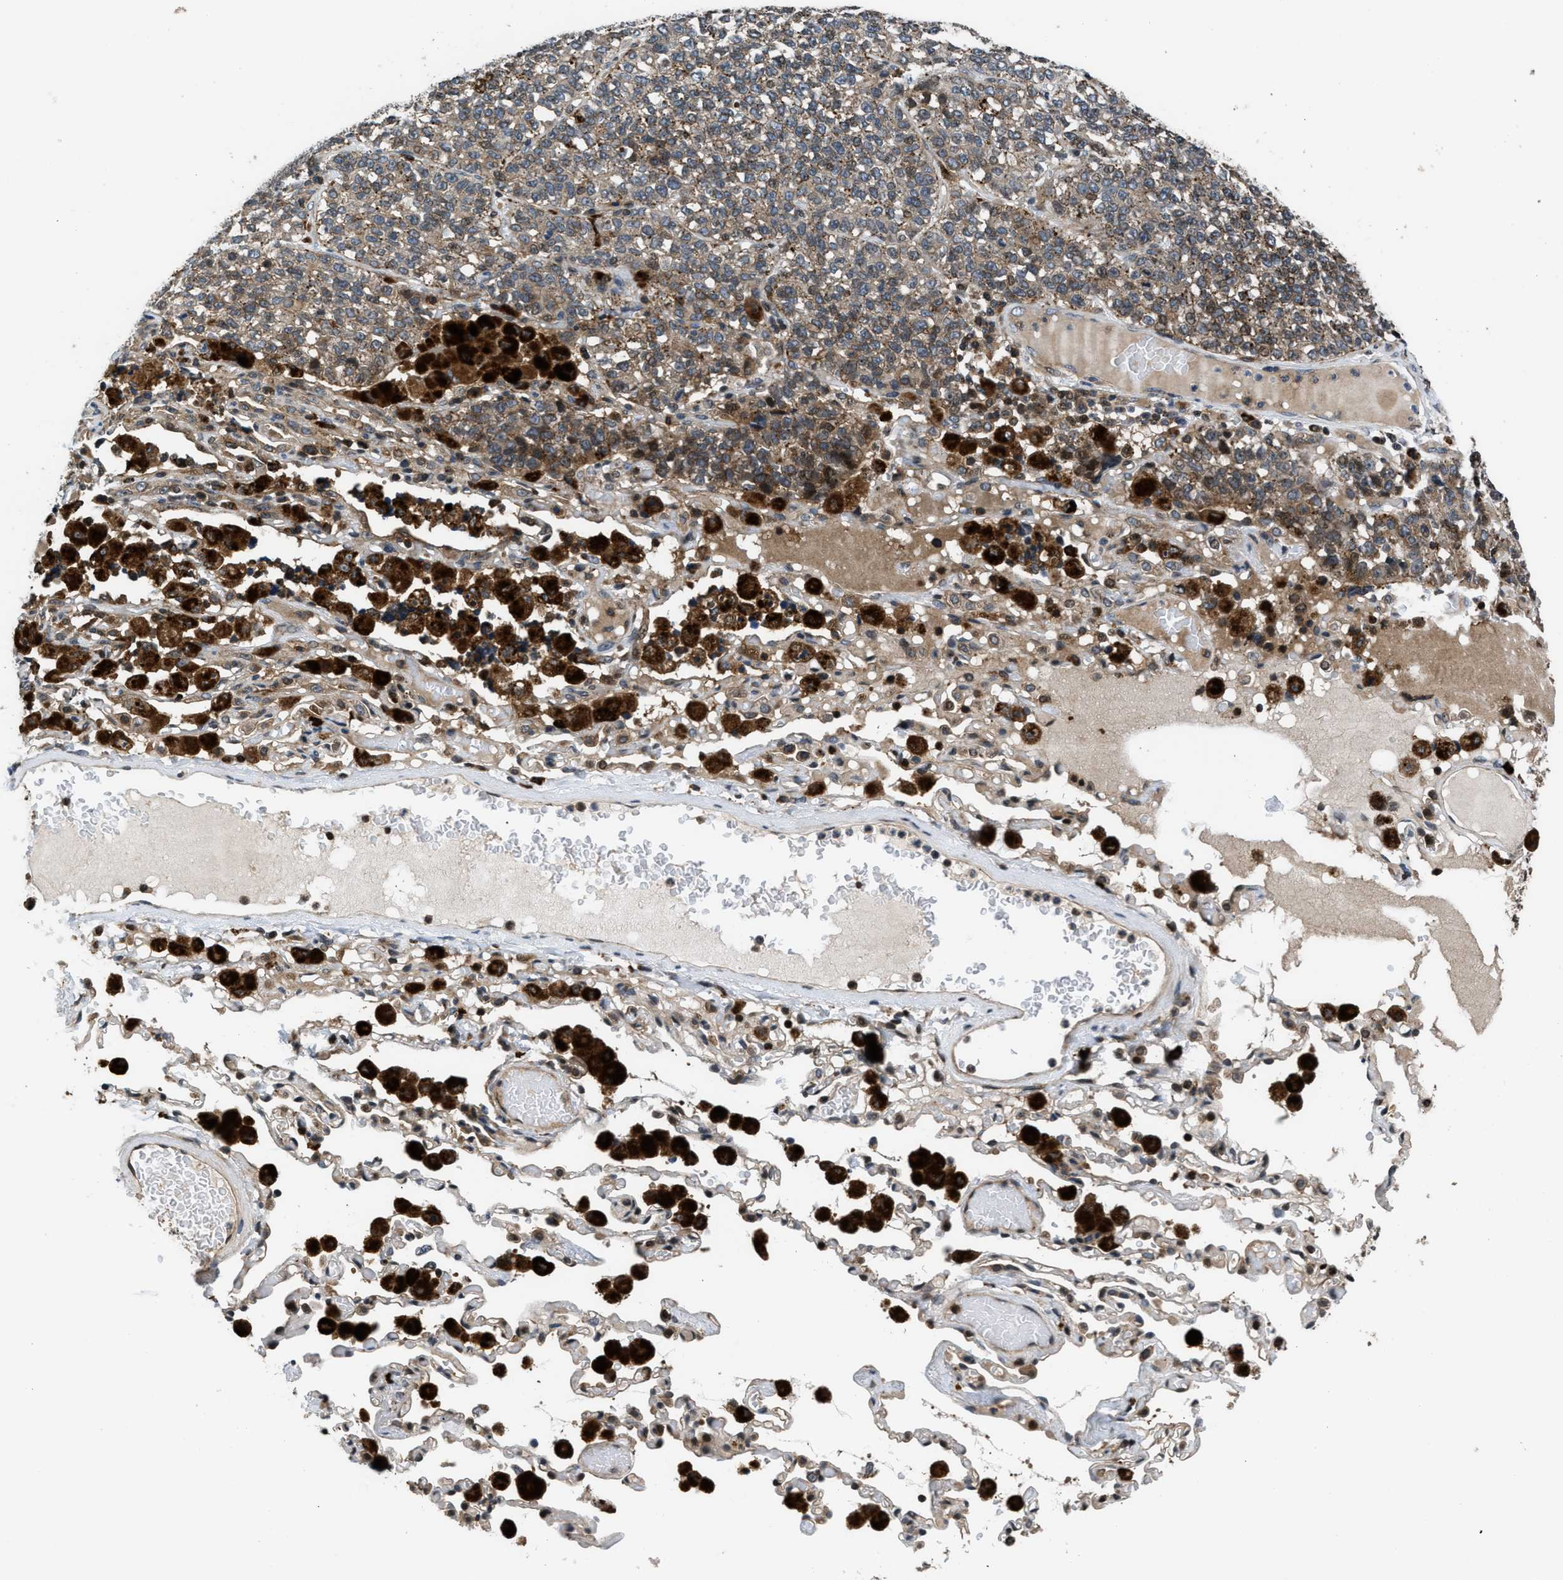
{"staining": {"intensity": "weak", "quantity": "25%-75%", "location": "cytoplasmic/membranous"}, "tissue": "lung cancer", "cell_type": "Tumor cells", "image_type": "cancer", "snomed": [{"axis": "morphology", "description": "Adenocarcinoma, NOS"}, {"axis": "topography", "description": "Lung"}], "caption": "Lung cancer (adenocarcinoma) stained with DAB immunohistochemistry demonstrates low levels of weak cytoplasmic/membranous staining in about 25%-75% of tumor cells.", "gene": "CTBS", "patient": {"sex": "male", "age": 49}}